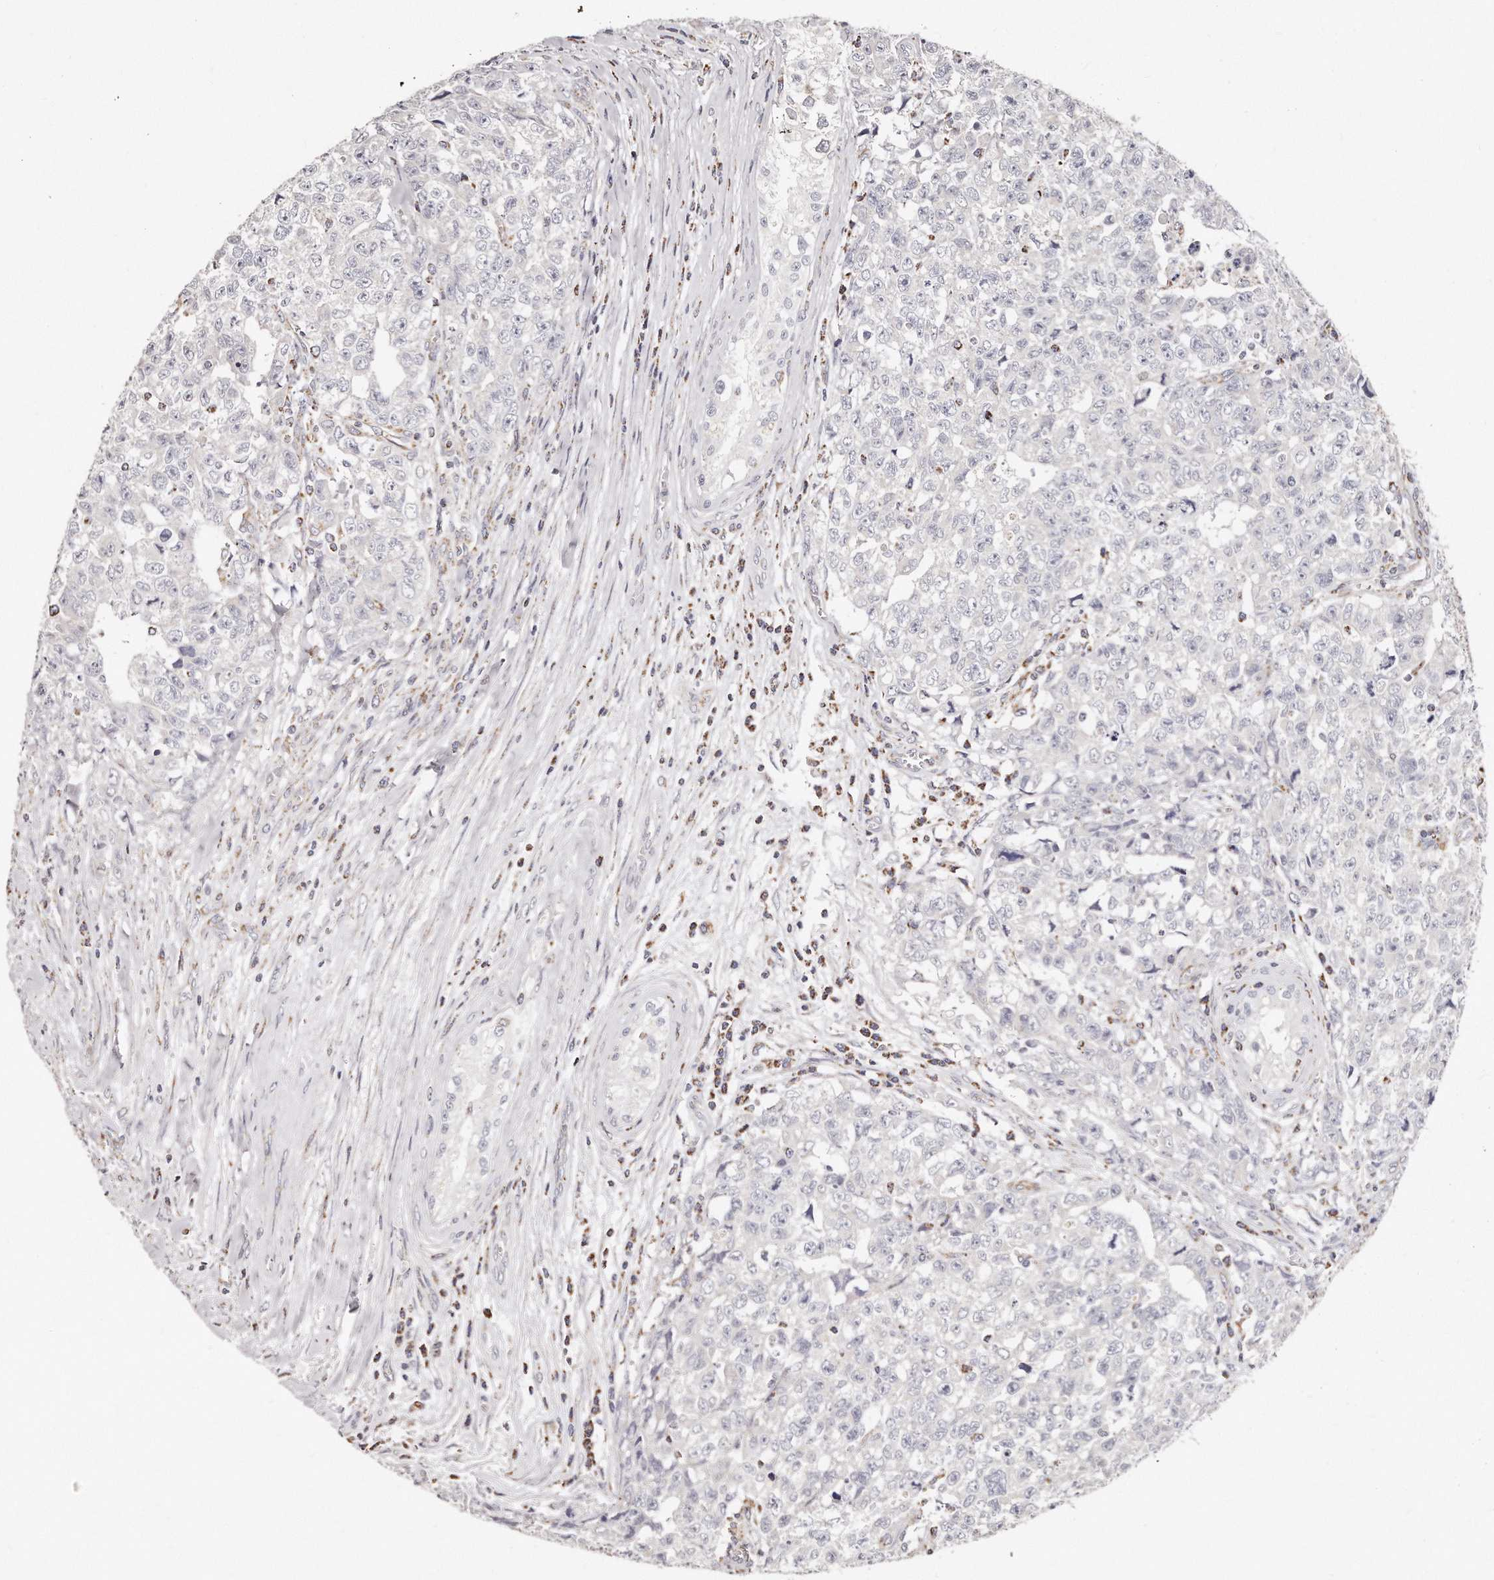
{"staining": {"intensity": "negative", "quantity": "none", "location": "none"}, "tissue": "testis cancer", "cell_type": "Tumor cells", "image_type": "cancer", "snomed": [{"axis": "morphology", "description": "Carcinoma, Embryonal, NOS"}, {"axis": "topography", "description": "Testis"}], "caption": "Human embryonal carcinoma (testis) stained for a protein using IHC shows no expression in tumor cells.", "gene": "RTKN", "patient": {"sex": "male", "age": 28}}